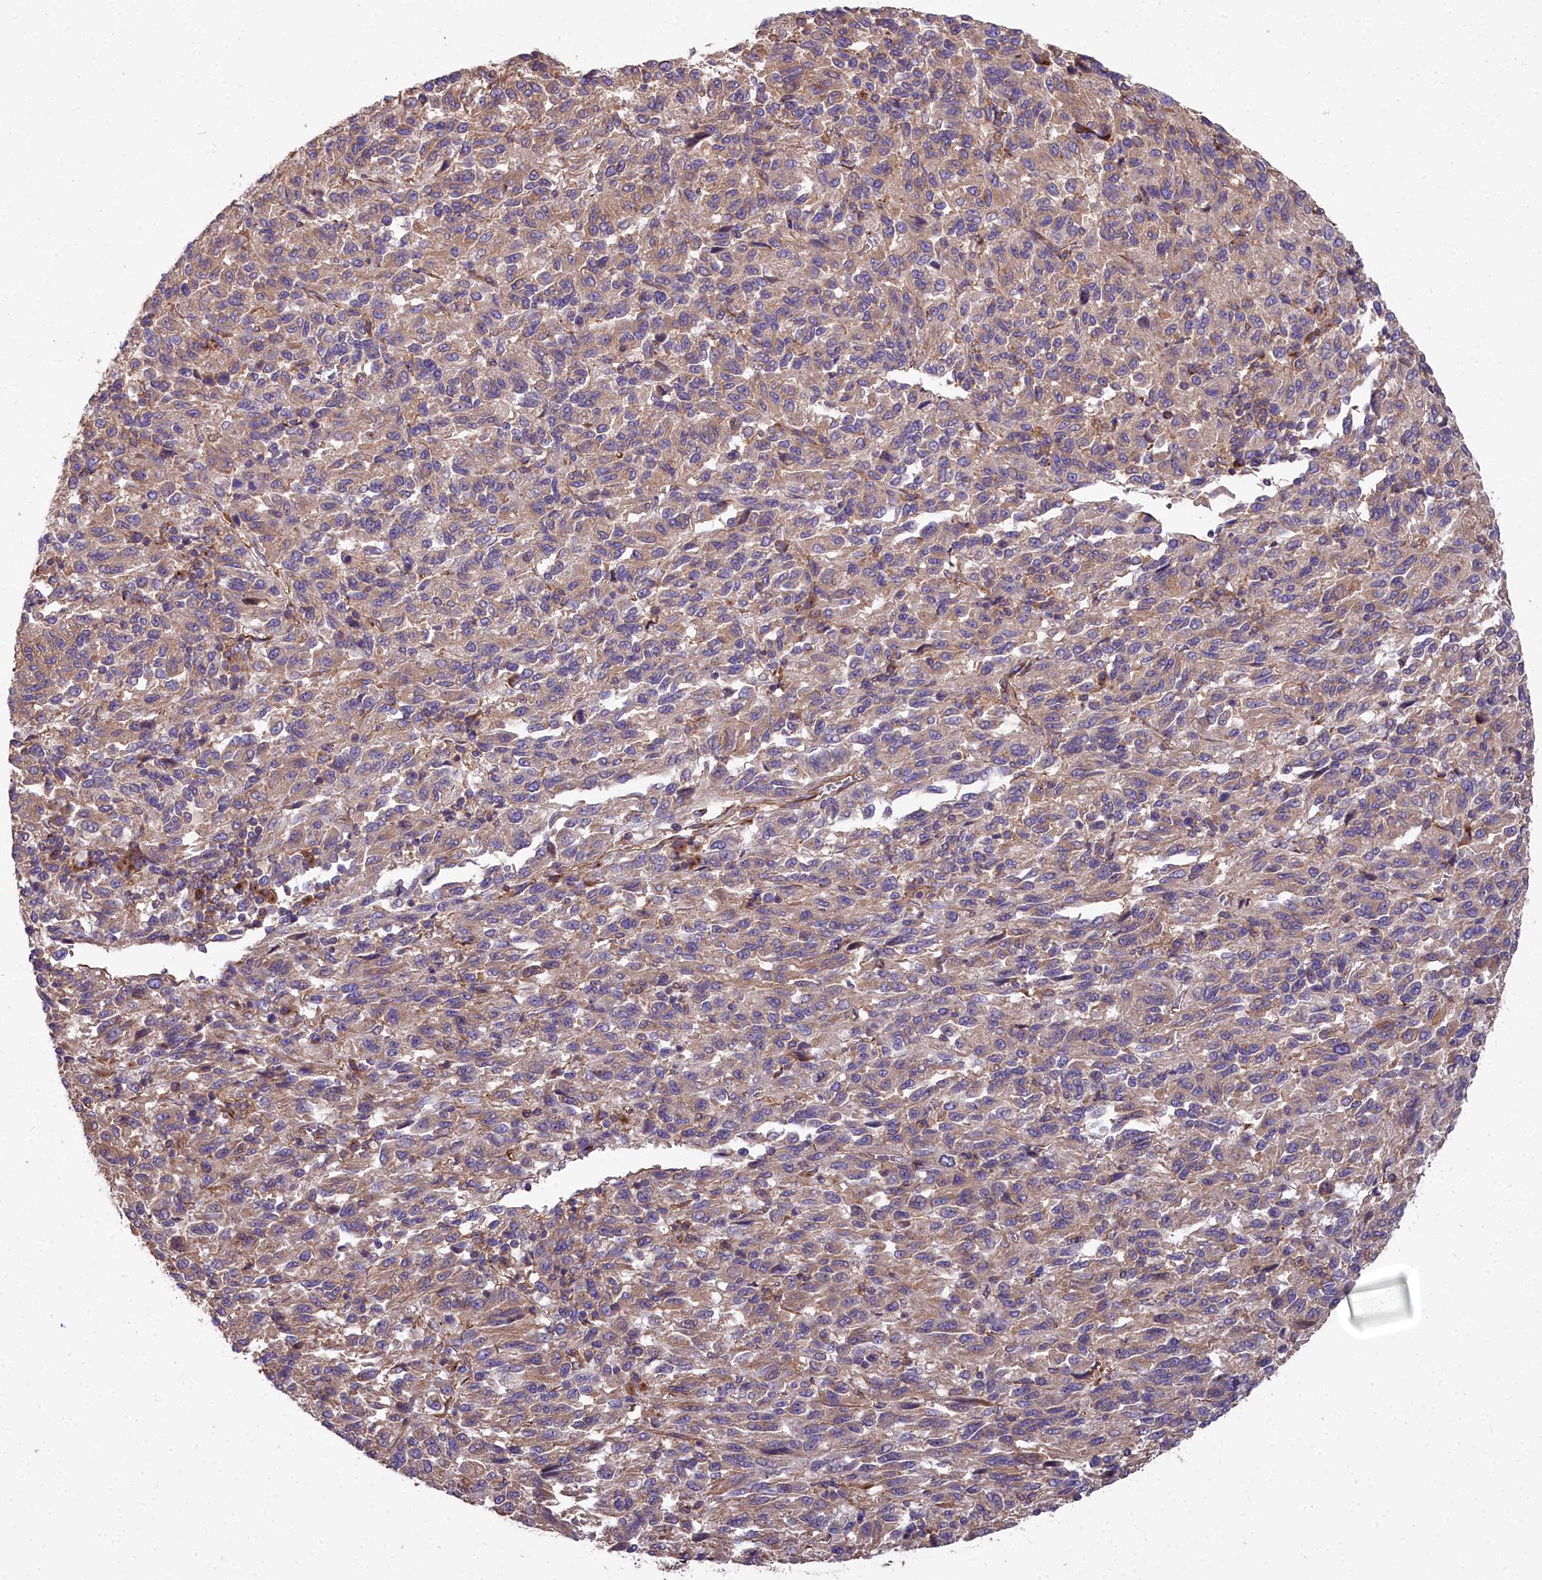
{"staining": {"intensity": "weak", "quantity": ">75%", "location": "cytoplasmic/membranous"}, "tissue": "melanoma", "cell_type": "Tumor cells", "image_type": "cancer", "snomed": [{"axis": "morphology", "description": "Malignant melanoma, Metastatic site"}, {"axis": "topography", "description": "Lung"}], "caption": "Malignant melanoma (metastatic site) stained for a protein reveals weak cytoplasmic/membranous positivity in tumor cells.", "gene": "DCTN3", "patient": {"sex": "male", "age": 64}}